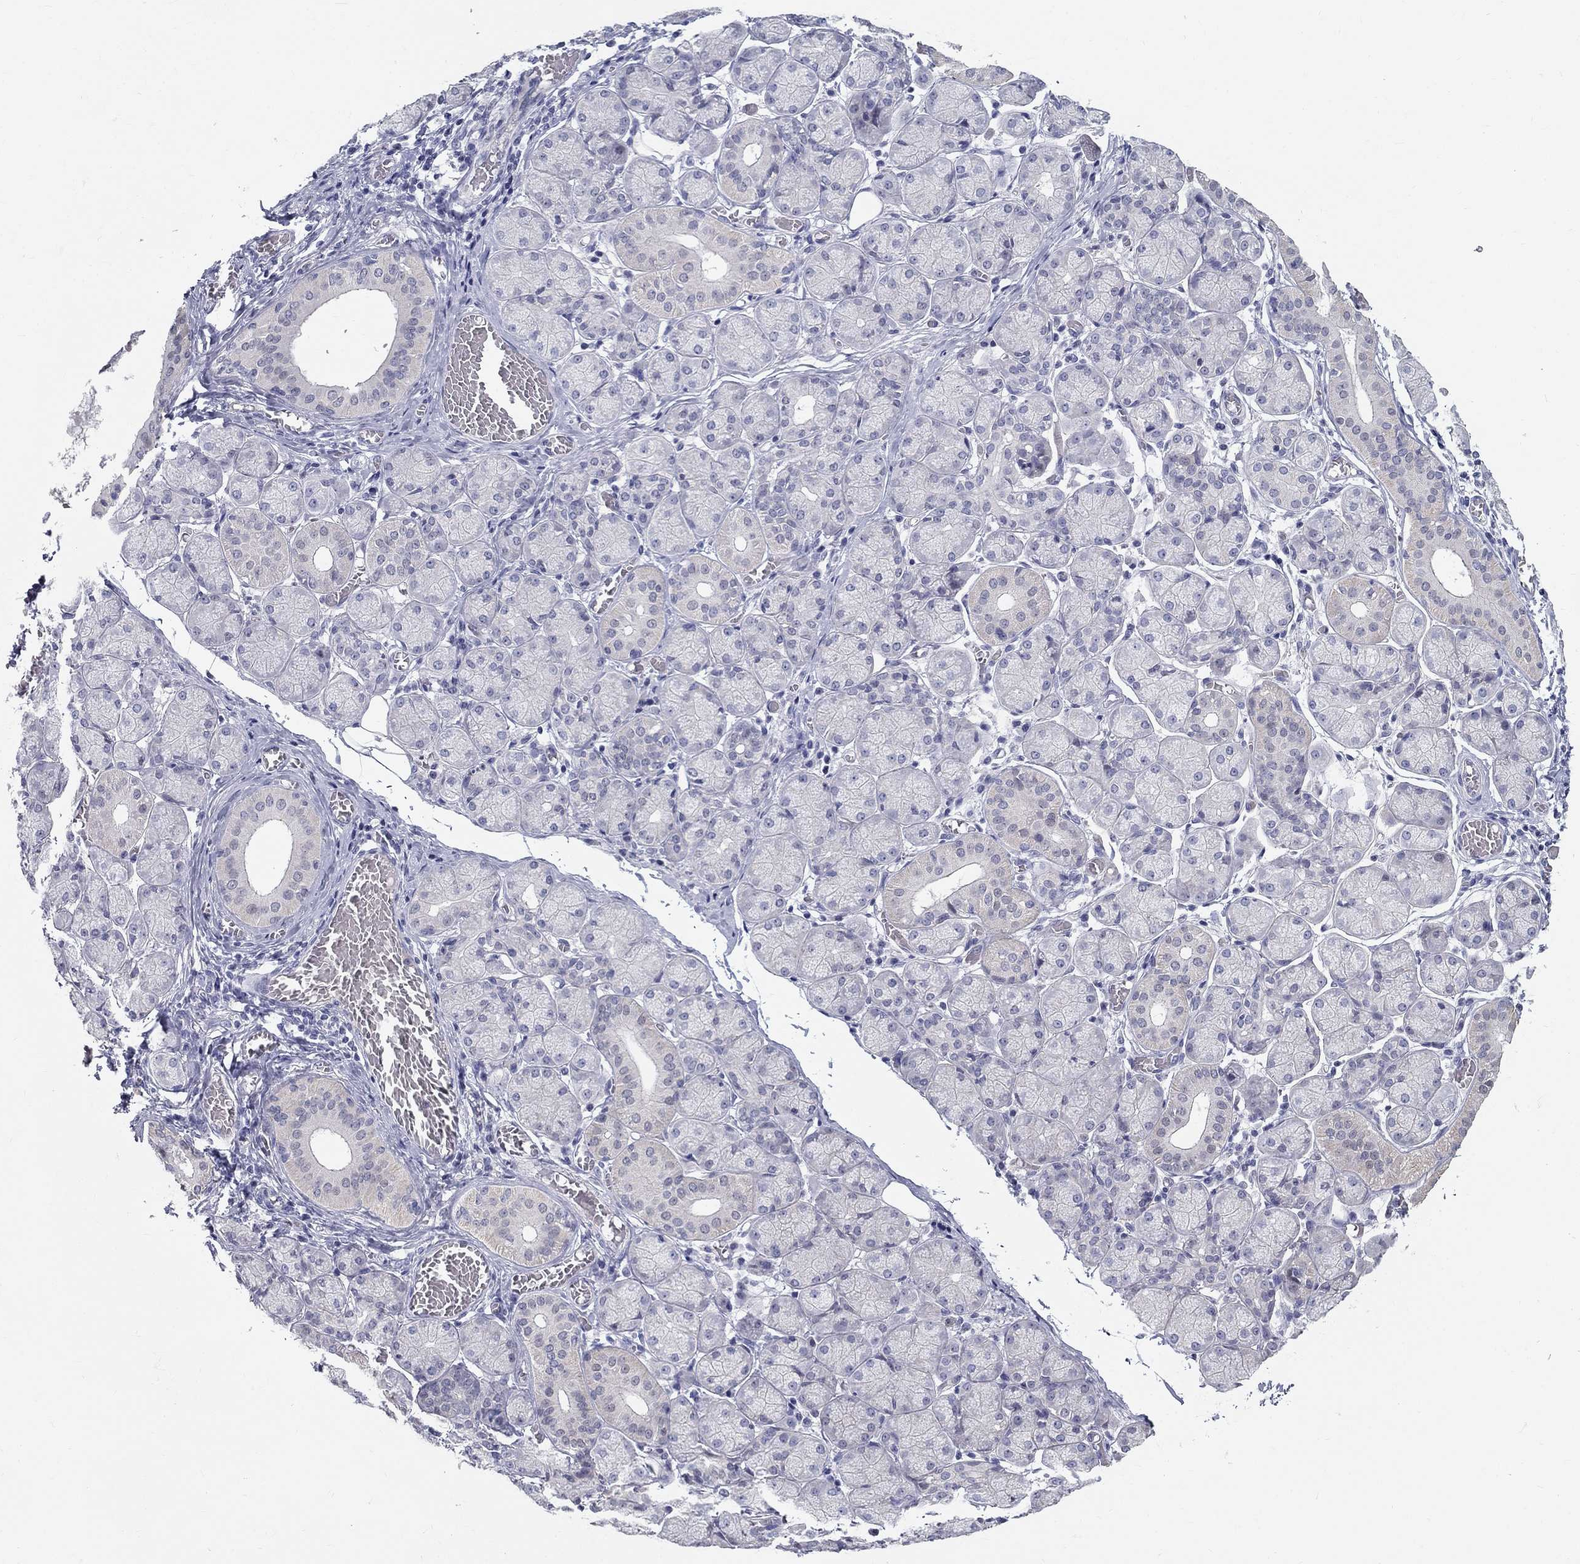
{"staining": {"intensity": "negative", "quantity": "none", "location": "none"}, "tissue": "salivary gland", "cell_type": "Glandular cells", "image_type": "normal", "snomed": [{"axis": "morphology", "description": "Normal tissue, NOS"}, {"axis": "topography", "description": "Salivary gland"}, {"axis": "topography", "description": "Peripheral nerve tissue"}], "caption": "DAB immunohistochemical staining of unremarkable human salivary gland displays no significant expression in glandular cells.", "gene": "ENSG00000290147", "patient": {"sex": "female", "age": 24}}